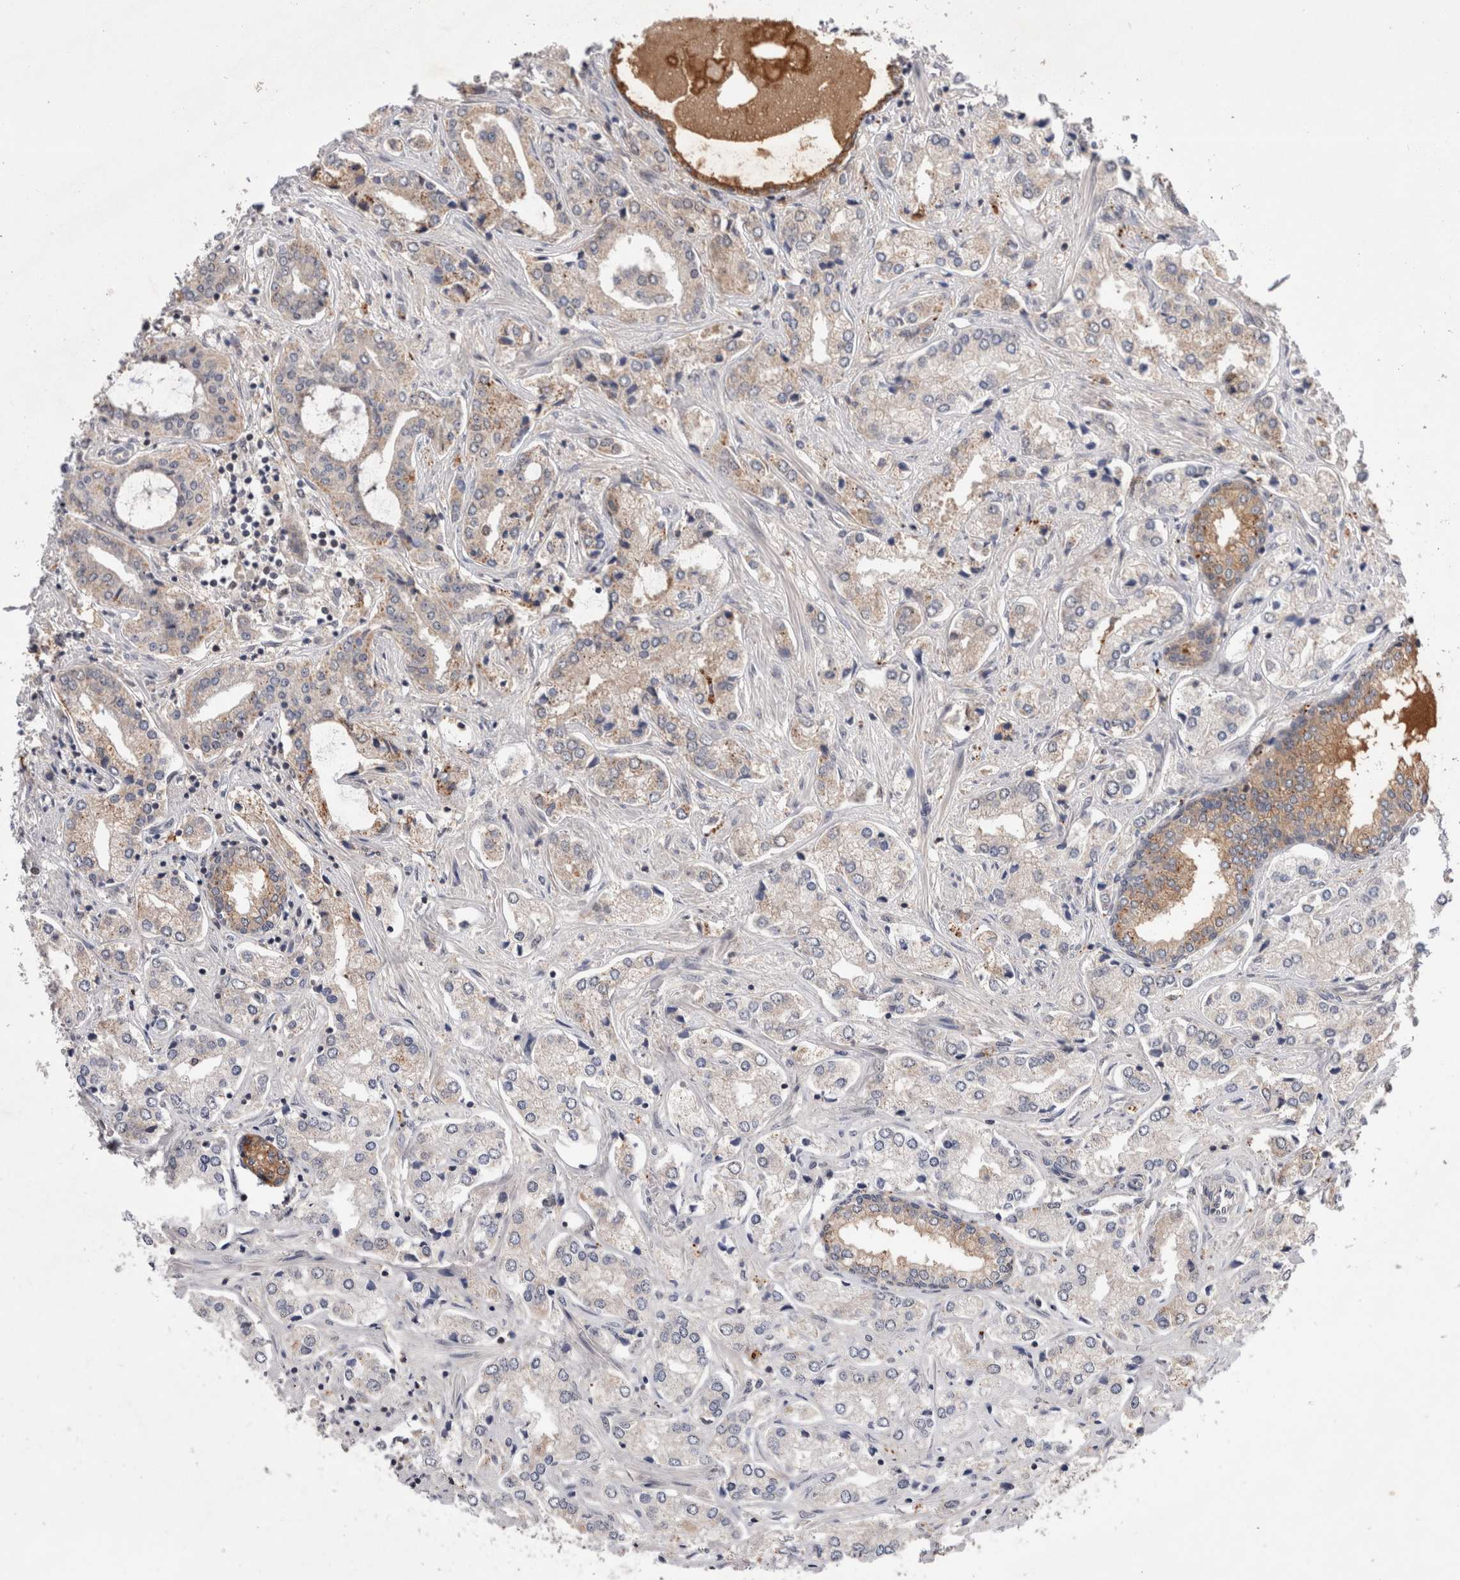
{"staining": {"intensity": "weak", "quantity": "25%-75%", "location": "cytoplasmic/membranous"}, "tissue": "prostate cancer", "cell_type": "Tumor cells", "image_type": "cancer", "snomed": [{"axis": "morphology", "description": "Adenocarcinoma, High grade"}, {"axis": "topography", "description": "Prostate"}], "caption": "Immunohistochemistry of human adenocarcinoma (high-grade) (prostate) reveals low levels of weak cytoplasmic/membranous staining in approximately 25%-75% of tumor cells.", "gene": "MRPL37", "patient": {"sex": "male", "age": 66}}